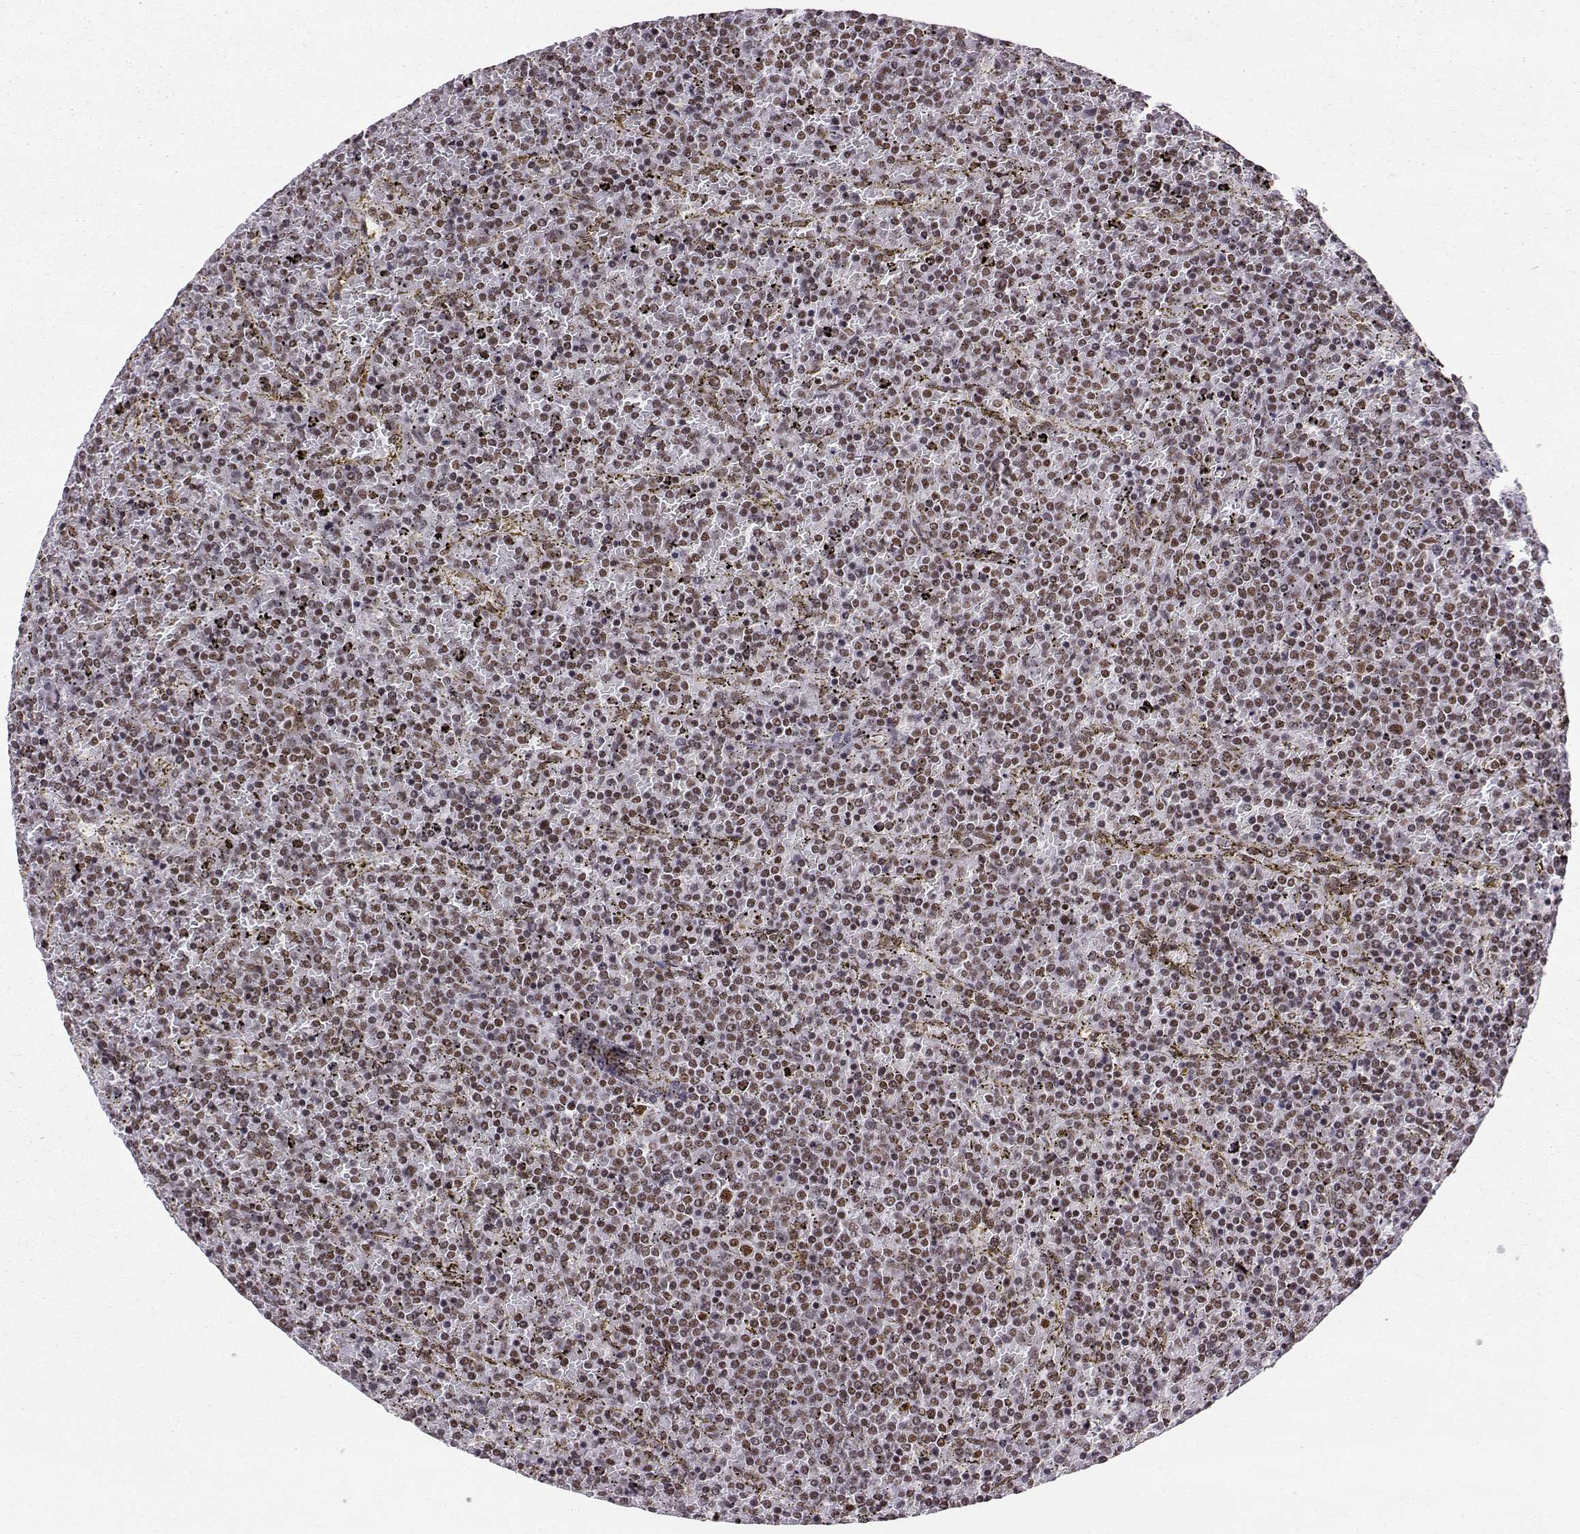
{"staining": {"intensity": "weak", "quantity": "25%-75%", "location": "nuclear"}, "tissue": "lymphoma", "cell_type": "Tumor cells", "image_type": "cancer", "snomed": [{"axis": "morphology", "description": "Malignant lymphoma, non-Hodgkin's type, Low grade"}, {"axis": "topography", "description": "Spleen"}], "caption": "Immunohistochemistry (IHC) histopathology image of human lymphoma stained for a protein (brown), which displays low levels of weak nuclear staining in approximately 25%-75% of tumor cells.", "gene": "SNRPB2", "patient": {"sex": "female", "age": 77}}